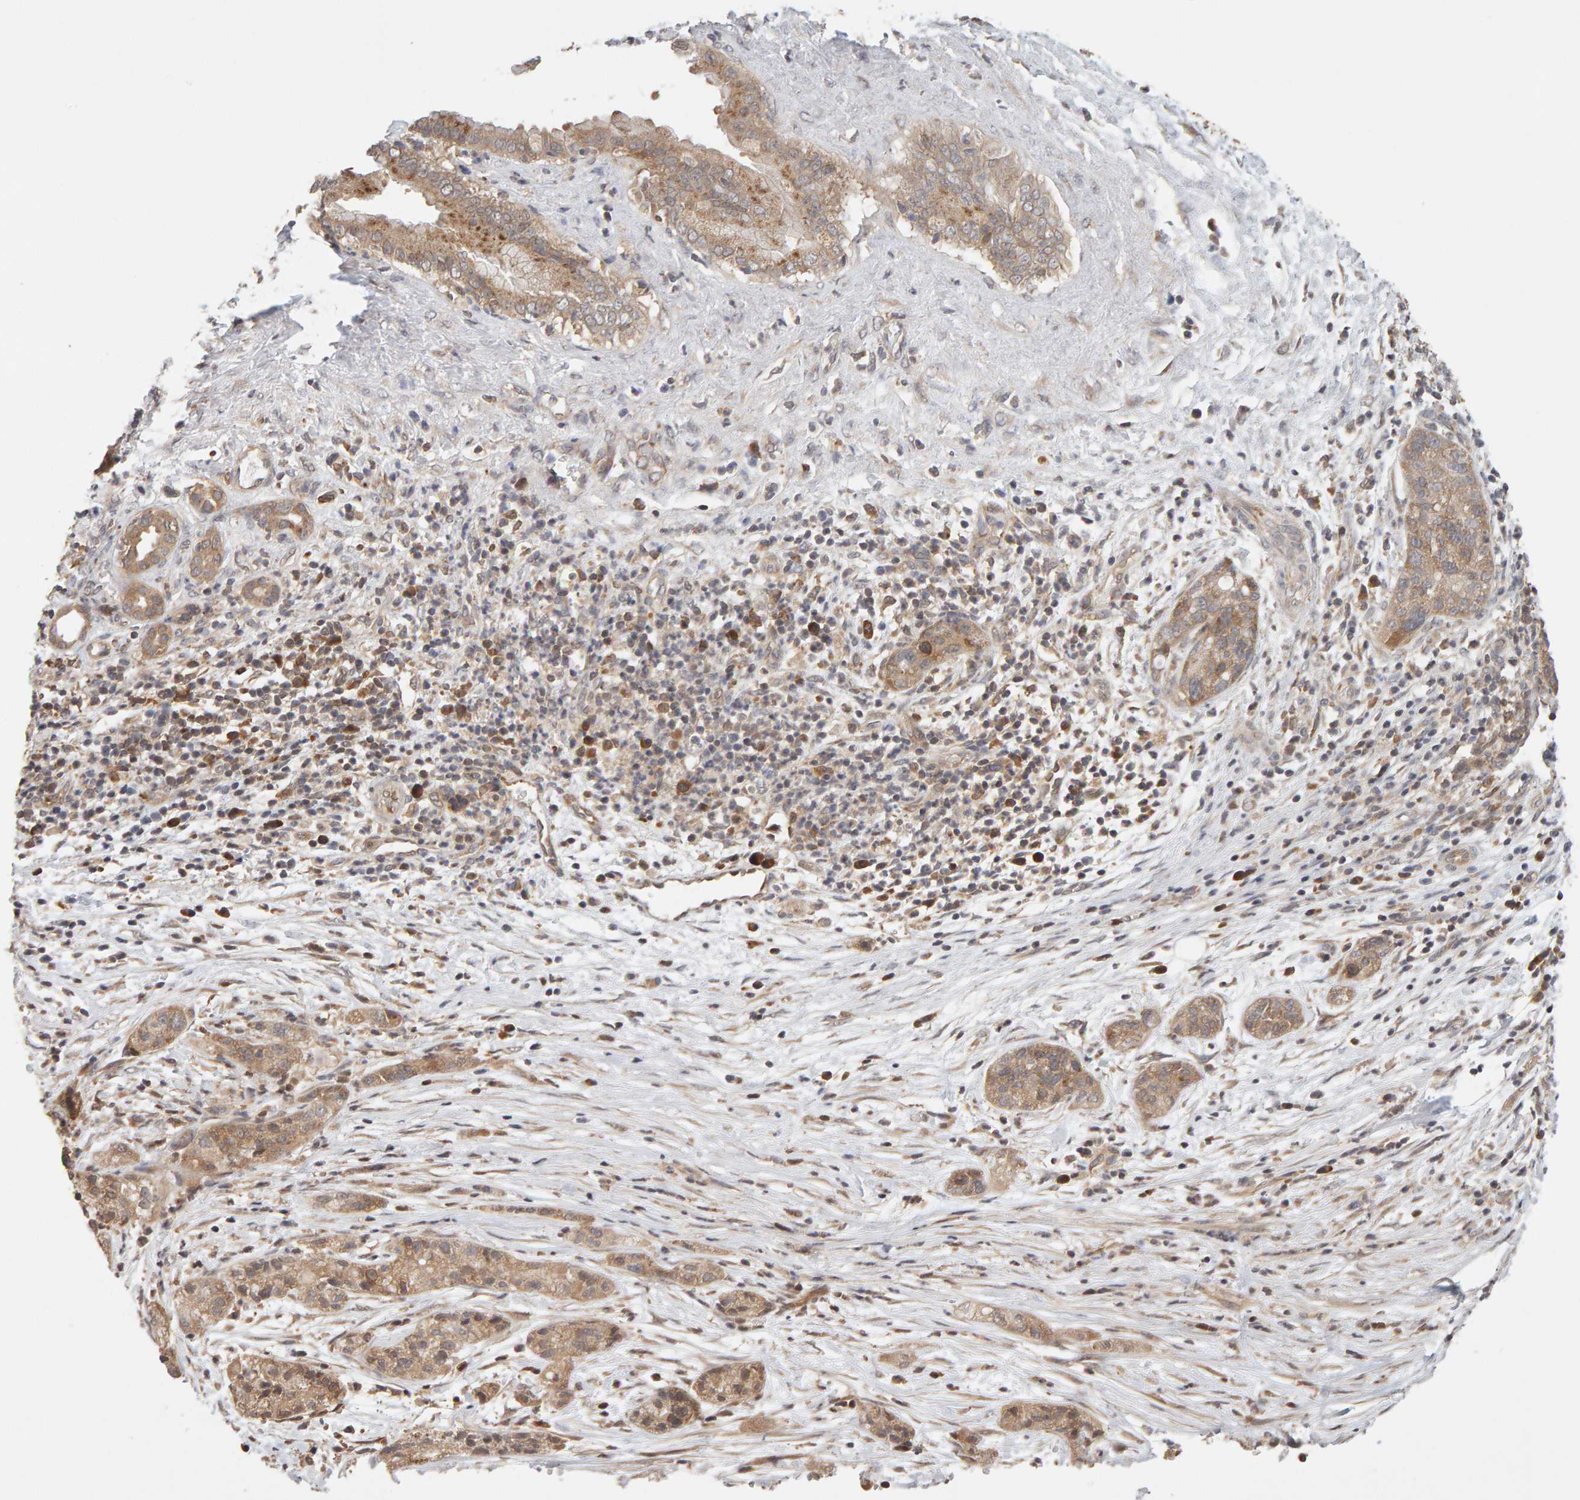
{"staining": {"intensity": "moderate", "quantity": ">75%", "location": "cytoplasmic/membranous"}, "tissue": "pancreatic cancer", "cell_type": "Tumor cells", "image_type": "cancer", "snomed": [{"axis": "morphology", "description": "Adenocarcinoma, NOS"}, {"axis": "topography", "description": "Pancreas"}], "caption": "IHC of pancreatic cancer (adenocarcinoma) exhibits medium levels of moderate cytoplasmic/membranous staining in about >75% of tumor cells. The staining was performed using DAB to visualize the protein expression in brown, while the nuclei were stained in blue with hematoxylin (Magnification: 20x).", "gene": "DNAJC7", "patient": {"sex": "female", "age": 78}}